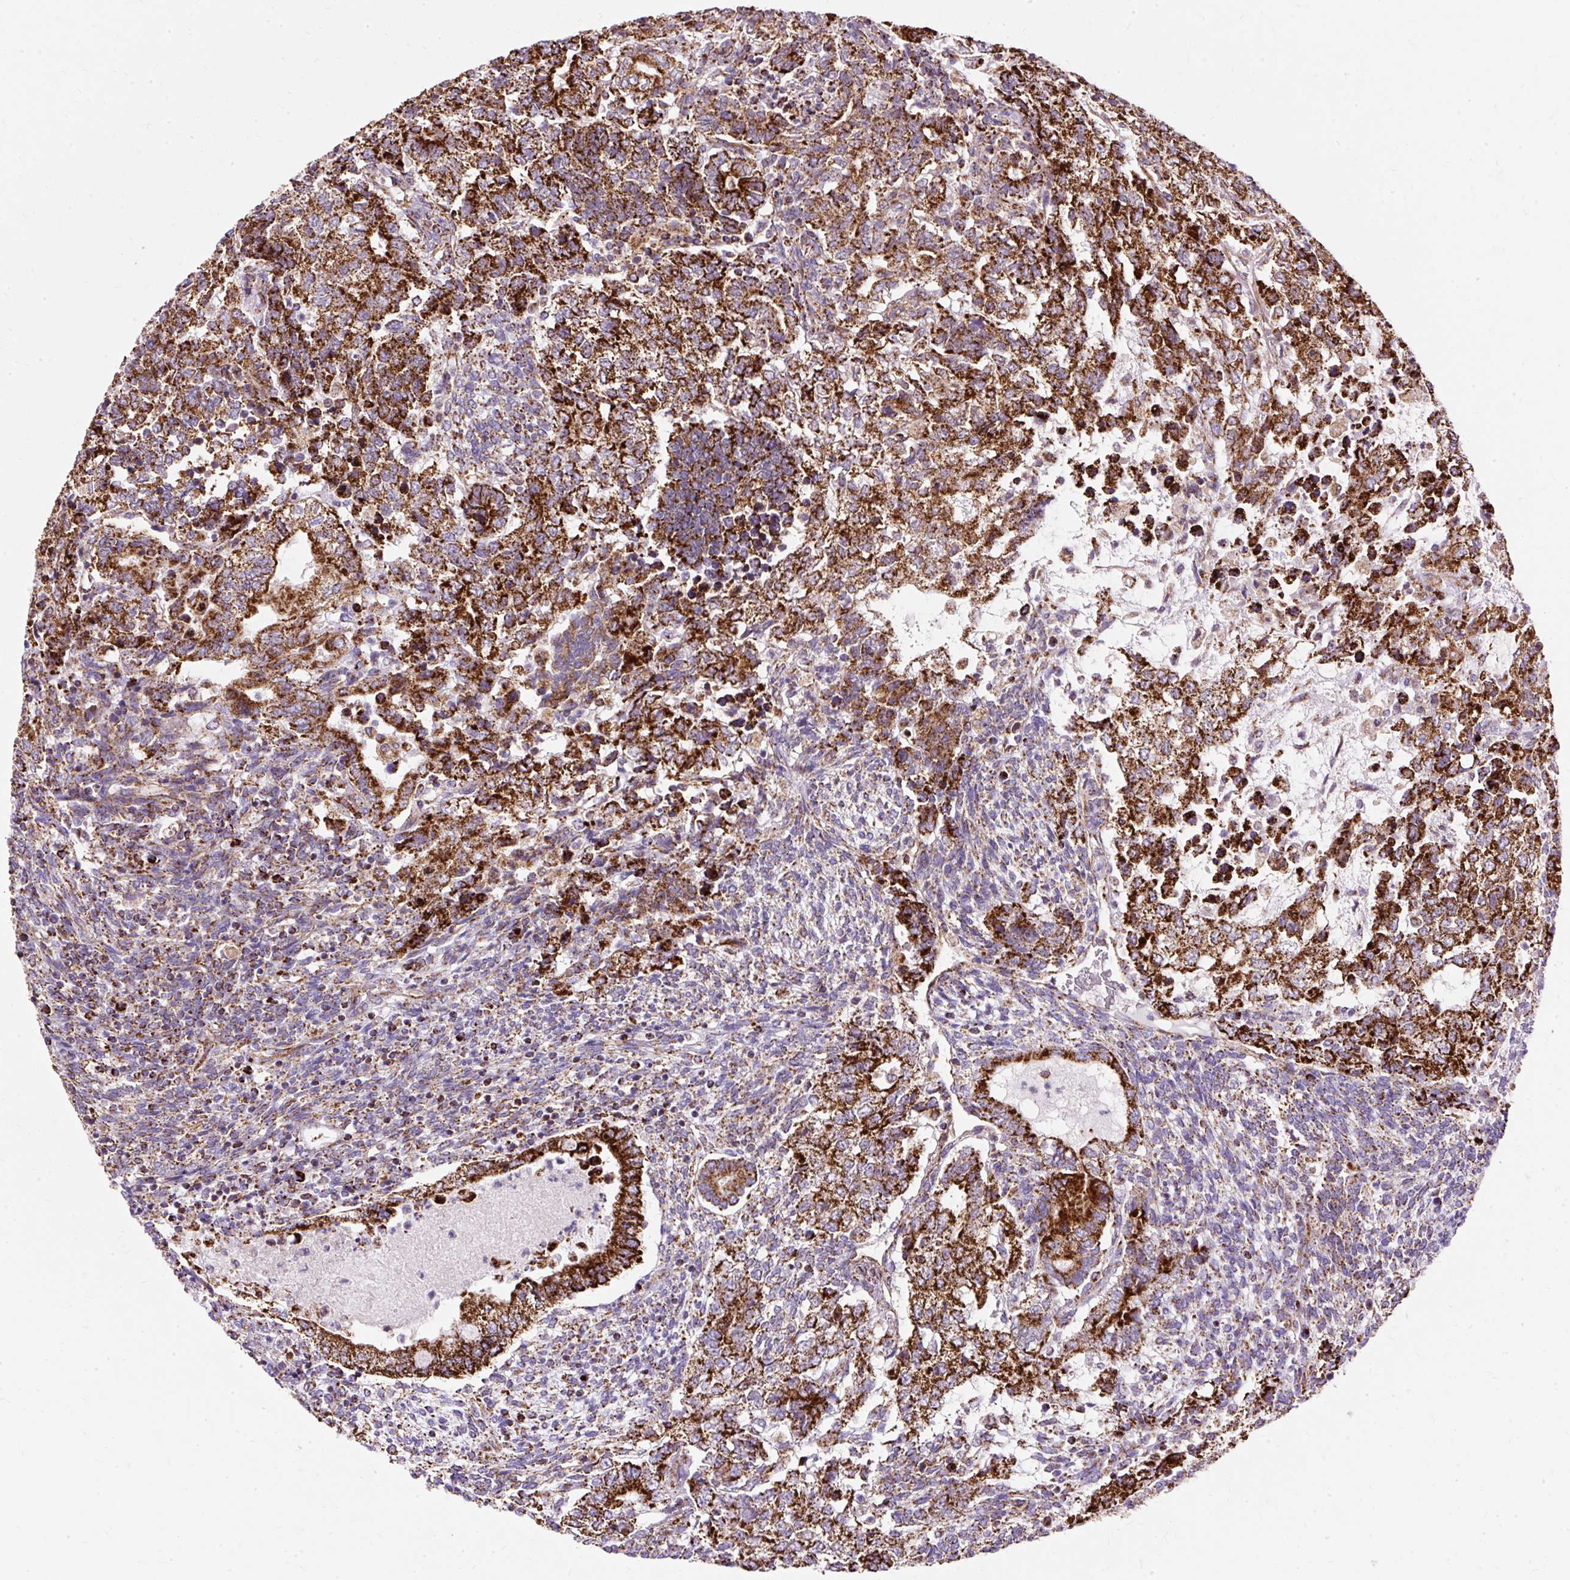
{"staining": {"intensity": "strong", "quantity": ">75%", "location": "cytoplasmic/membranous"}, "tissue": "testis cancer", "cell_type": "Tumor cells", "image_type": "cancer", "snomed": [{"axis": "morphology", "description": "Carcinoma, Embryonal, NOS"}, {"axis": "topography", "description": "Testis"}], "caption": "Human testis cancer (embryonal carcinoma) stained with a brown dye reveals strong cytoplasmic/membranous positive positivity in approximately >75% of tumor cells.", "gene": "CEP290", "patient": {"sex": "male", "age": 23}}